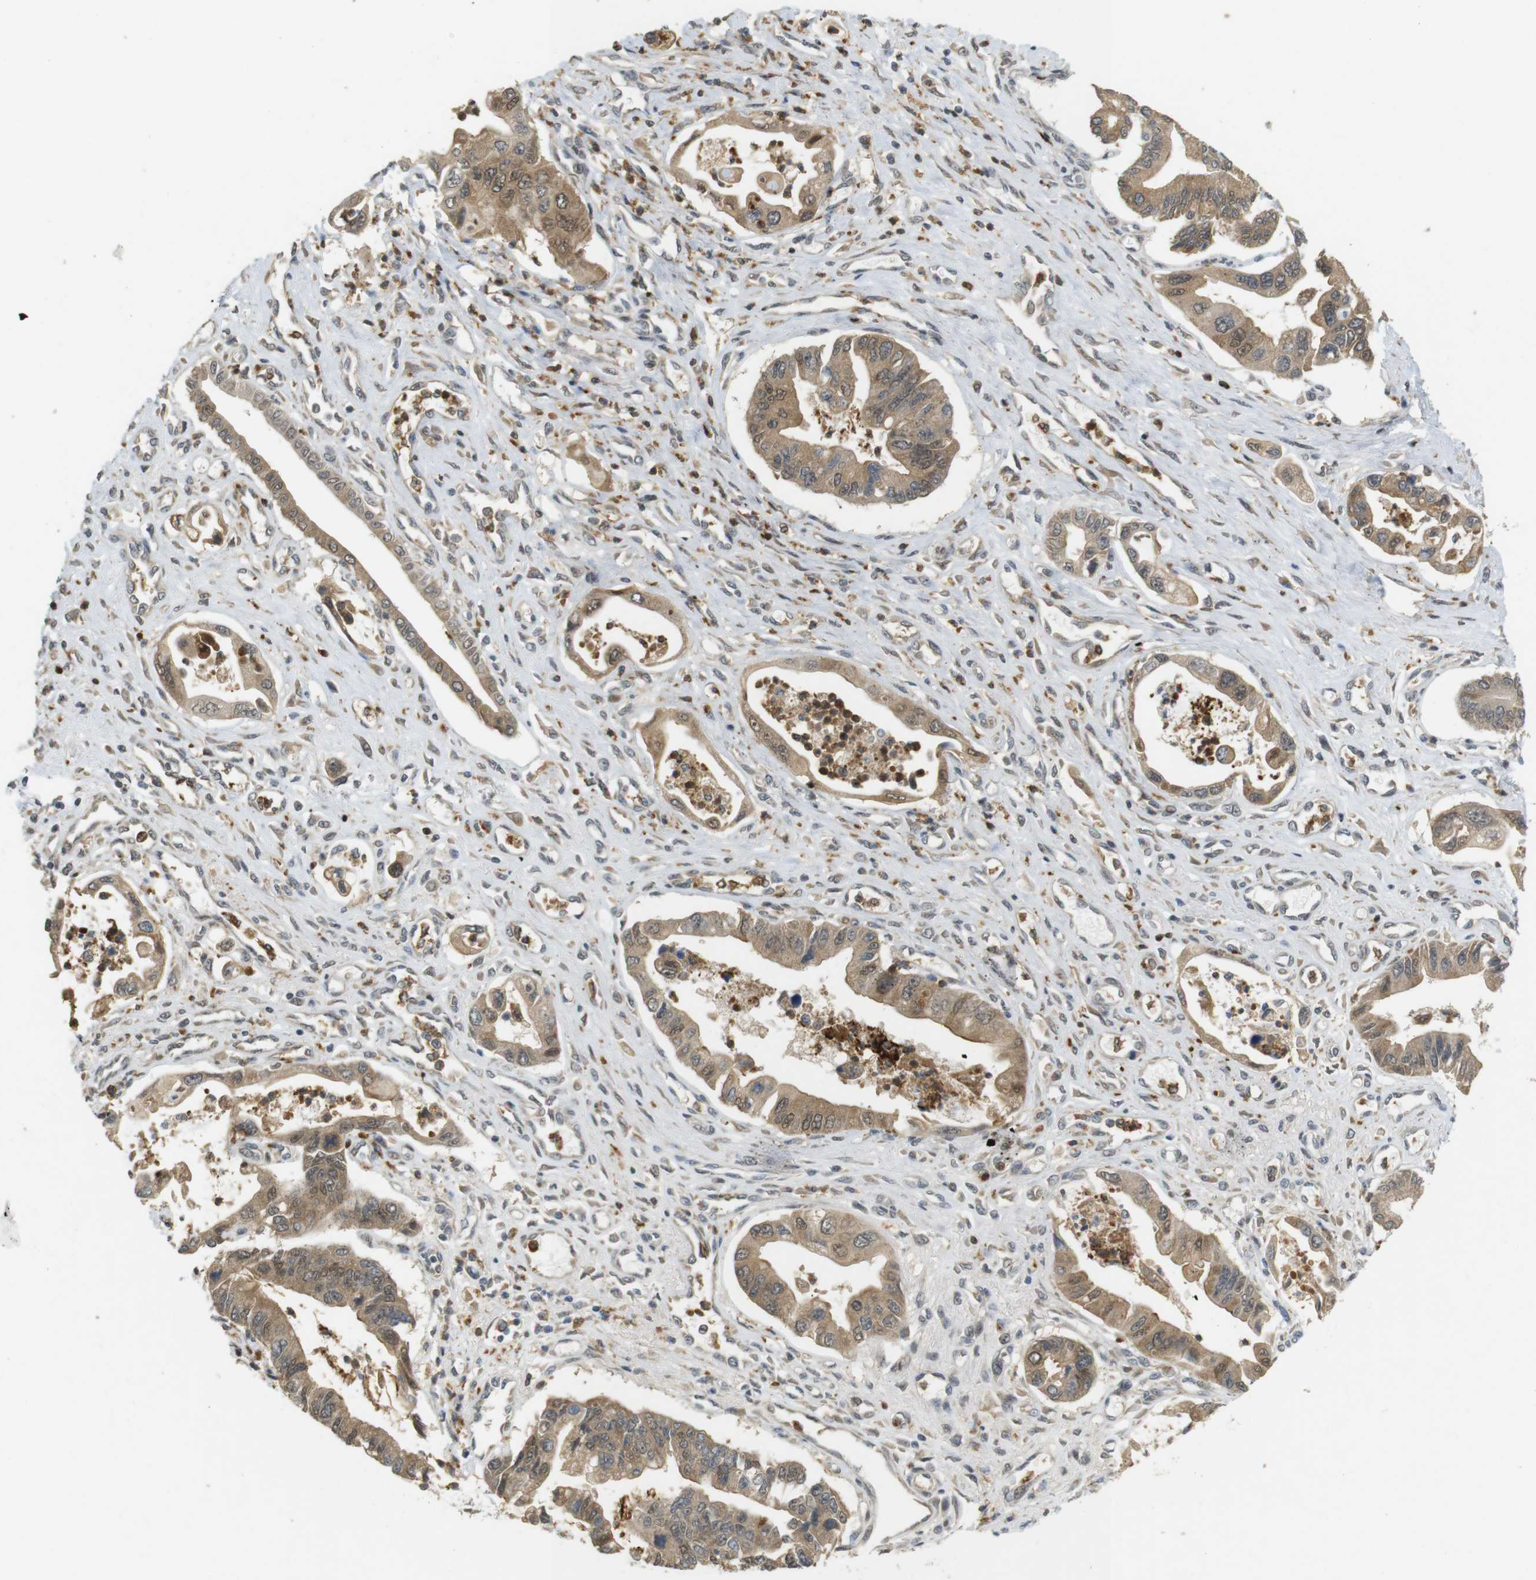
{"staining": {"intensity": "moderate", "quantity": ">75%", "location": "cytoplasmic/membranous,nuclear"}, "tissue": "pancreatic cancer", "cell_type": "Tumor cells", "image_type": "cancer", "snomed": [{"axis": "morphology", "description": "Adenocarcinoma, NOS"}, {"axis": "topography", "description": "Pancreas"}], "caption": "This is an image of immunohistochemistry (IHC) staining of pancreatic cancer (adenocarcinoma), which shows moderate staining in the cytoplasmic/membranous and nuclear of tumor cells.", "gene": "TMX3", "patient": {"sex": "male", "age": 56}}